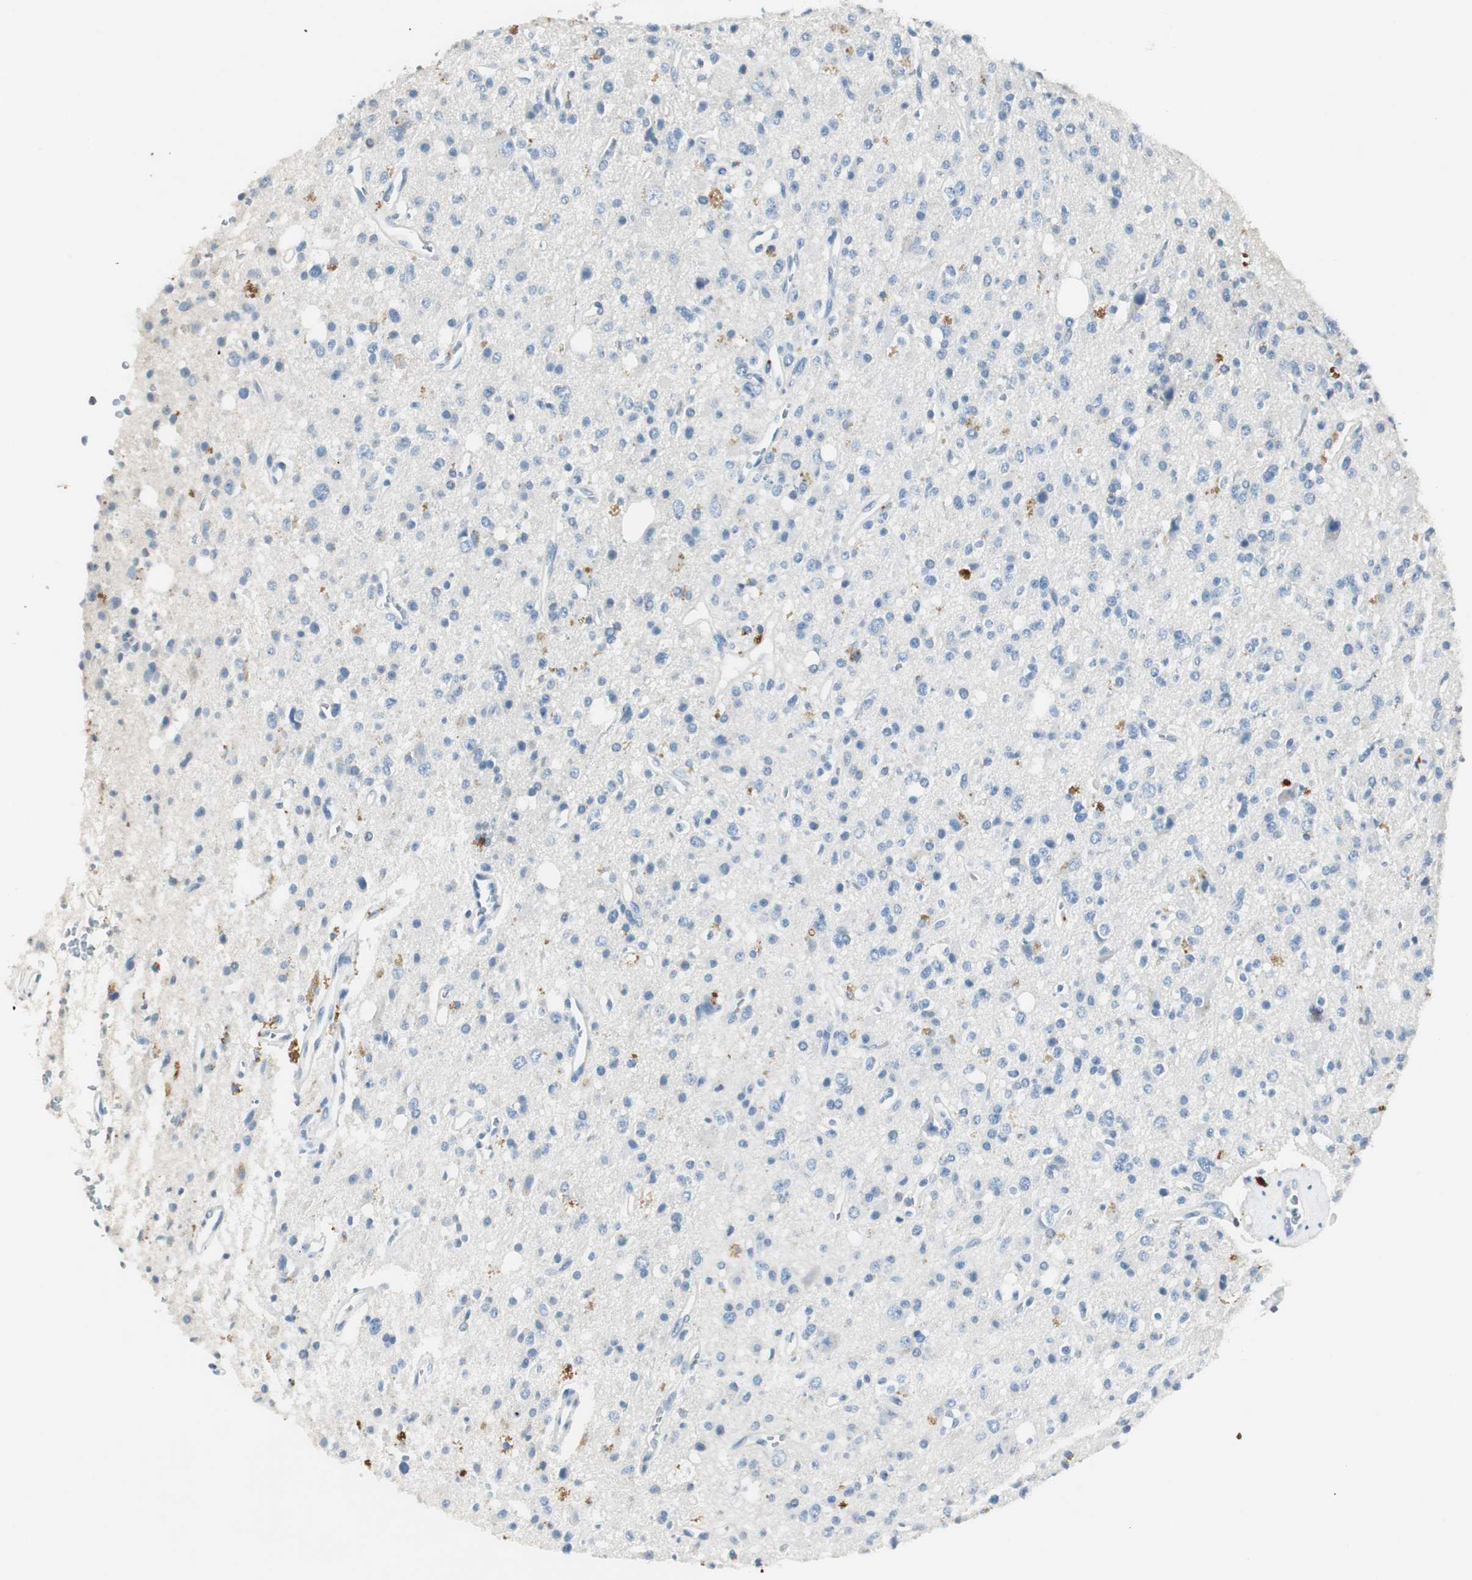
{"staining": {"intensity": "negative", "quantity": "none", "location": "none"}, "tissue": "glioma", "cell_type": "Tumor cells", "image_type": "cancer", "snomed": [{"axis": "morphology", "description": "Glioma, malignant, High grade"}, {"axis": "topography", "description": "Brain"}], "caption": "High magnification brightfield microscopy of glioma stained with DAB (brown) and counterstained with hematoxylin (blue): tumor cells show no significant staining.", "gene": "LRP2", "patient": {"sex": "male", "age": 47}}